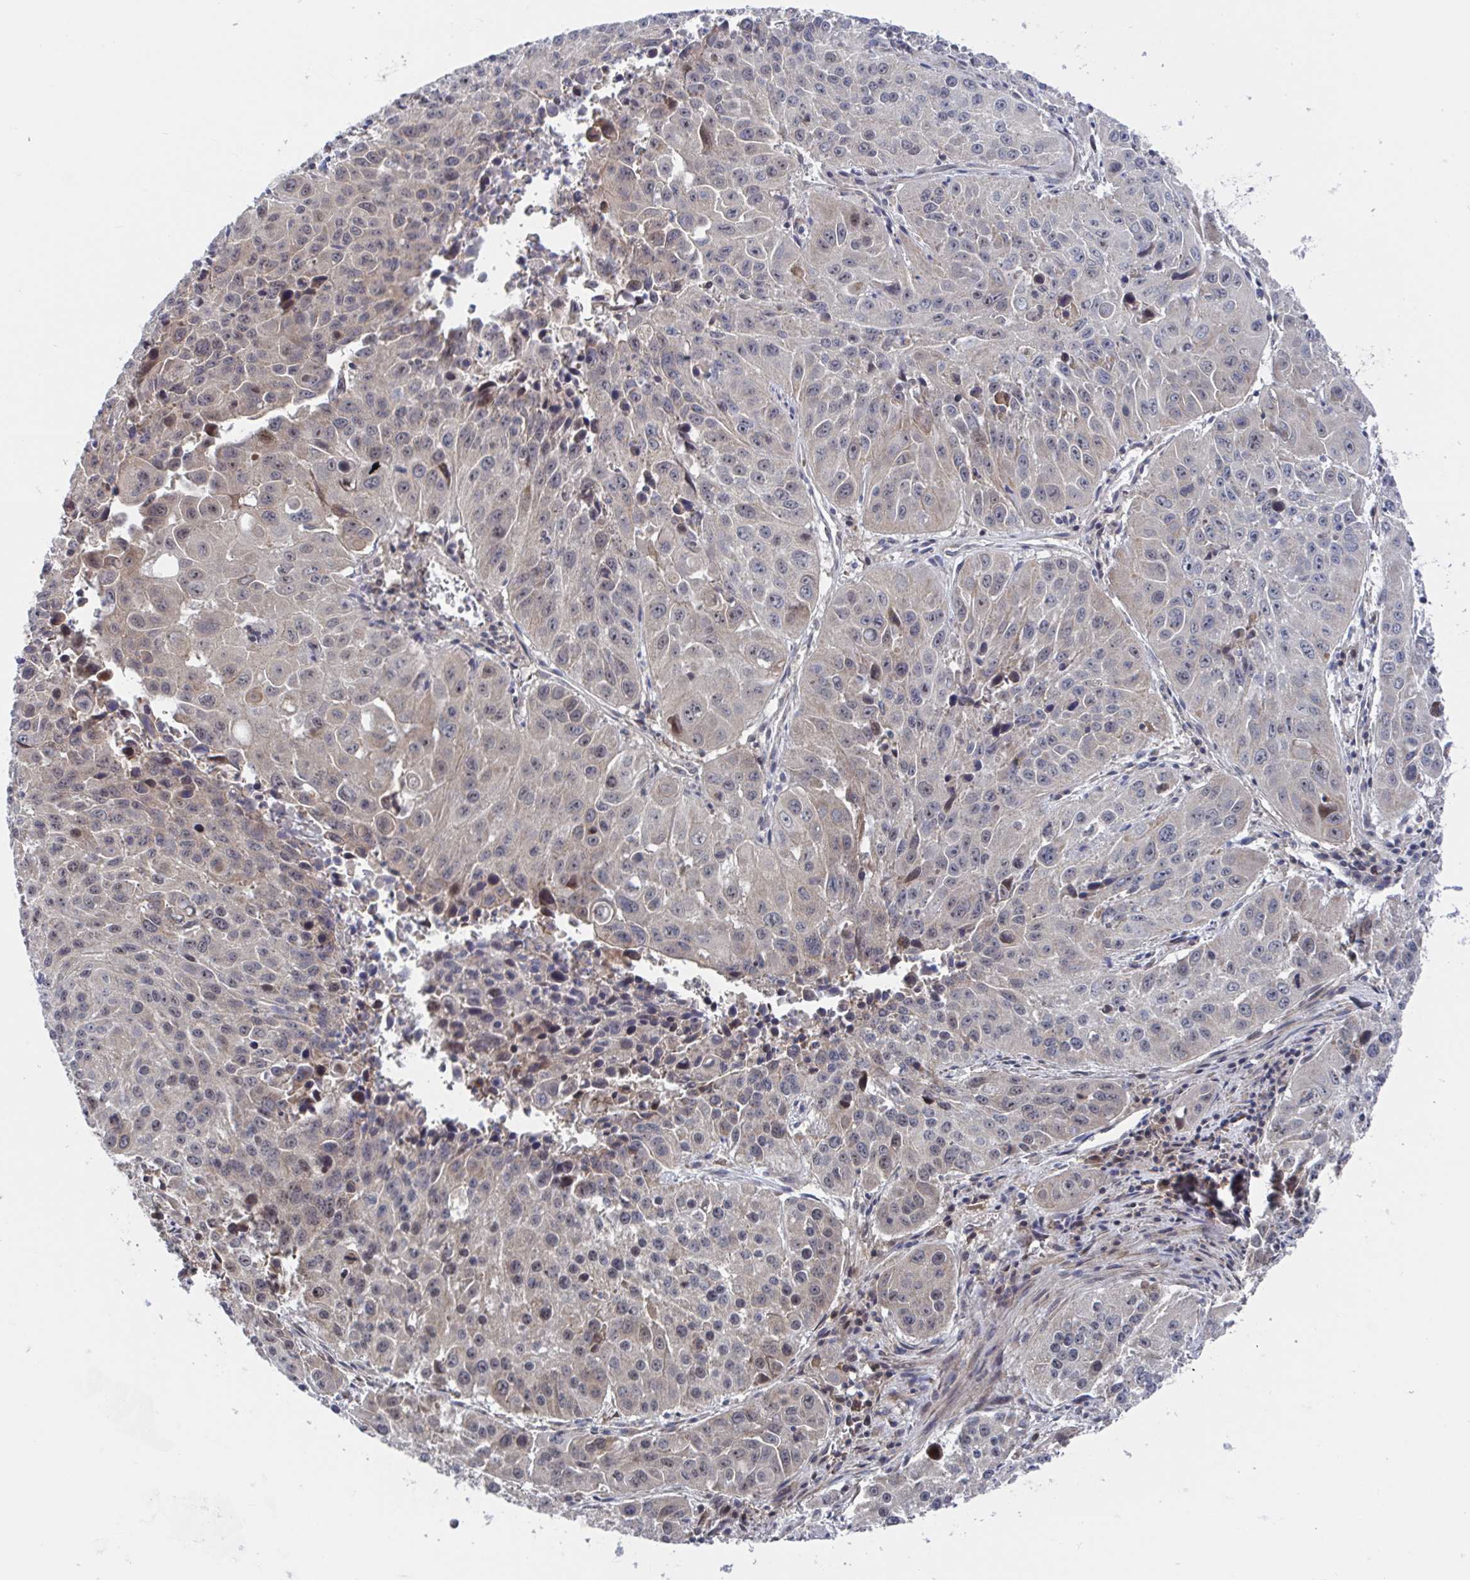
{"staining": {"intensity": "weak", "quantity": "<25%", "location": "cytoplasmic/membranous"}, "tissue": "lung cancer", "cell_type": "Tumor cells", "image_type": "cancer", "snomed": [{"axis": "morphology", "description": "Squamous cell carcinoma, NOS"}, {"axis": "topography", "description": "Lung"}], "caption": "Immunohistochemical staining of human lung cancer (squamous cell carcinoma) exhibits no significant staining in tumor cells.", "gene": "DHRS12", "patient": {"sex": "female", "age": 61}}